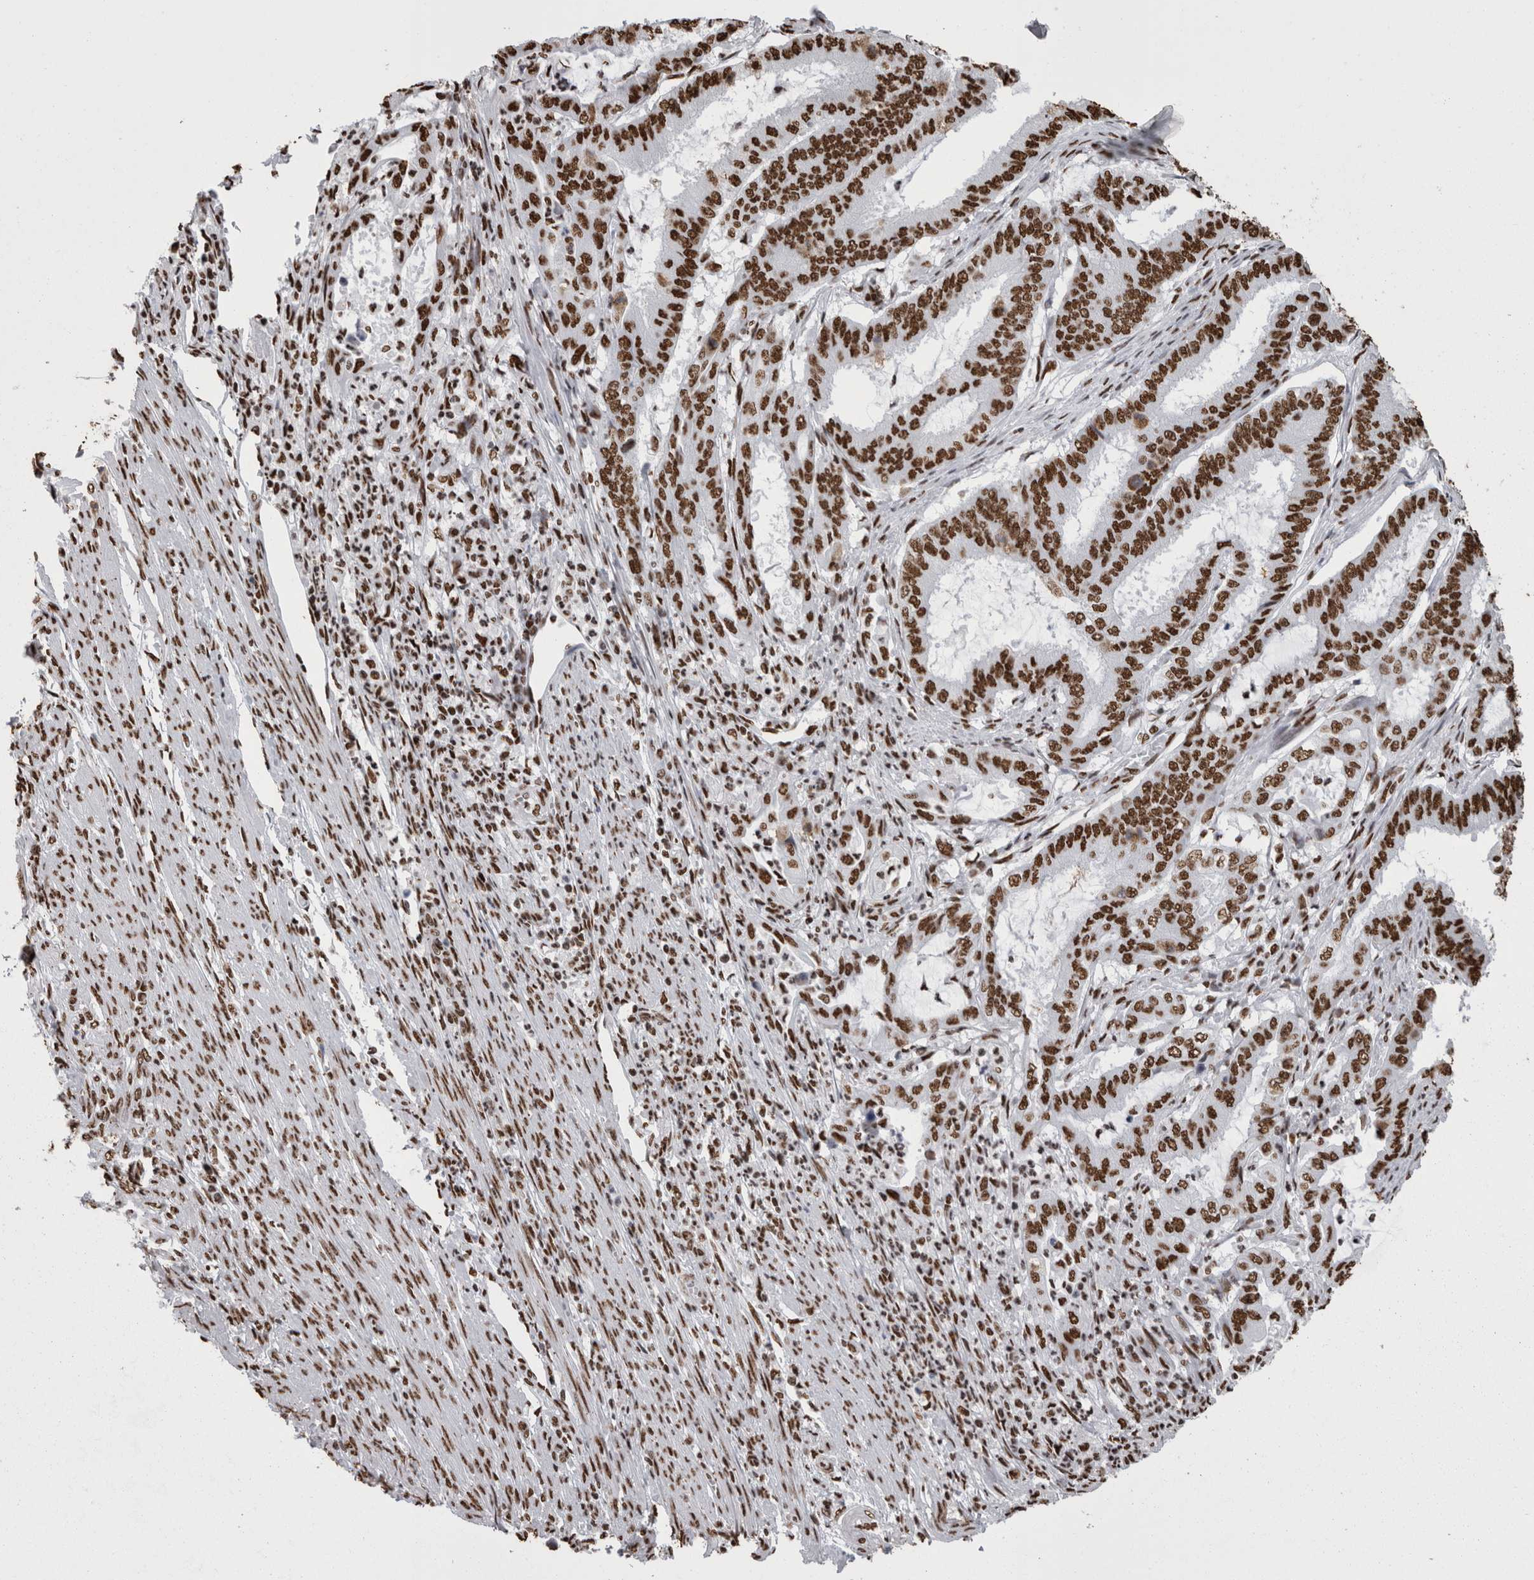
{"staining": {"intensity": "strong", "quantity": ">75%", "location": "nuclear"}, "tissue": "endometrial cancer", "cell_type": "Tumor cells", "image_type": "cancer", "snomed": [{"axis": "morphology", "description": "Adenocarcinoma, NOS"}, {"axis": "topography", "description": "Endometrium"}], "caption": "Immunohistochemical staining of adenocarcinoma (endometrial) exhibits high levels of strong nuclear protein positivity in approximately >75% of tumor cells.", "gene": "HNRNPM", "patient": {"sex": "female", "age": 51}}